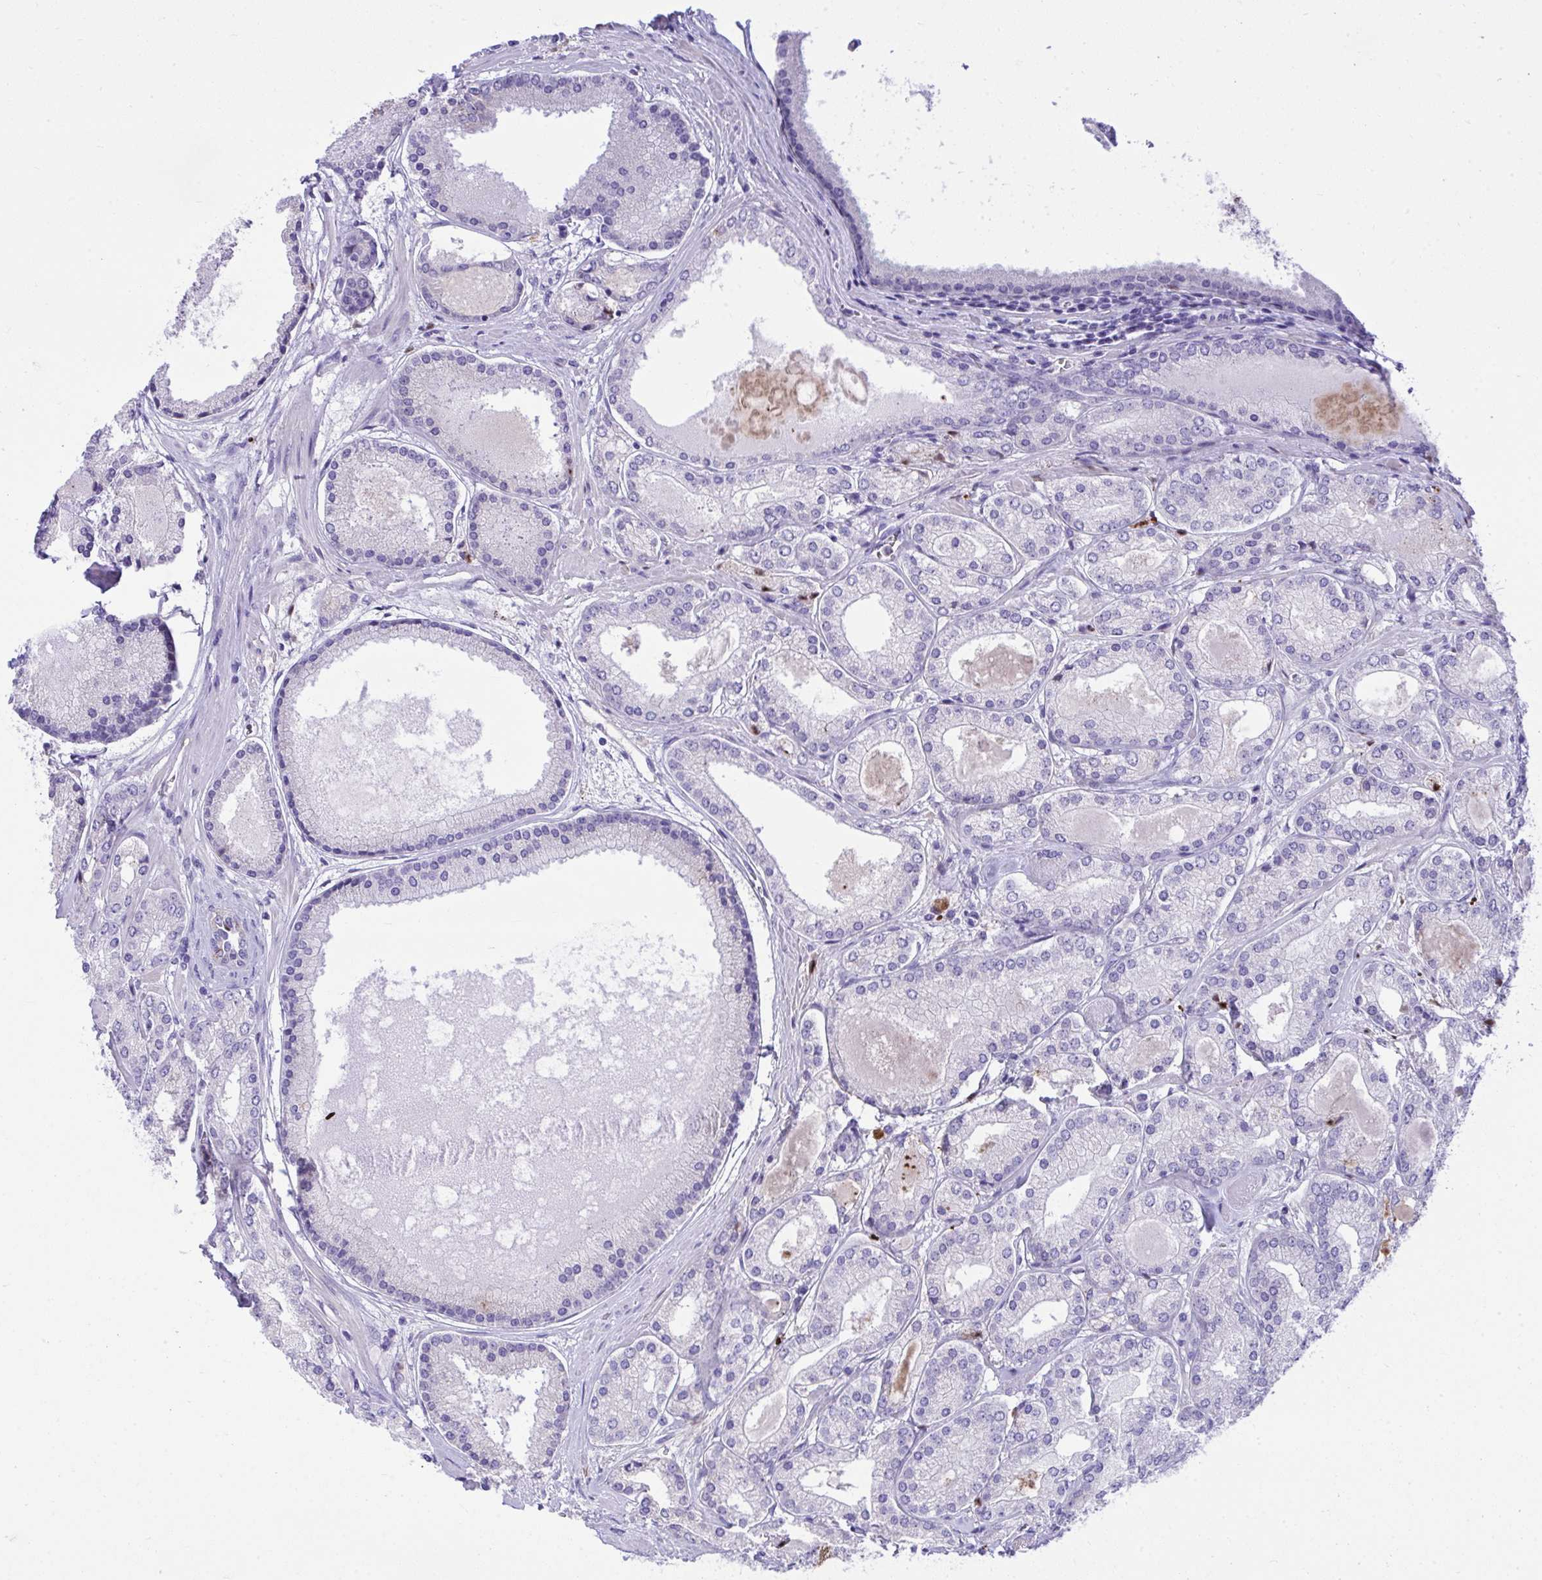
{"staining": {"intensity": "negative", "quantity": "none", "location": "none"}, "tissue": "prostate cancer", "cell_type": "Tumor cells", "image_type": "cancer", "snomed": [{"axis": "morphology", "description": "Adenocarcinoma, High grade"}, {"axis": "topography", "description": "Prostate"}], "caption": "Tumor cells show no significant protein positivity in prostate cancer.", "gene": "HRG", "patient": {"sex": "male", "age": 67}}